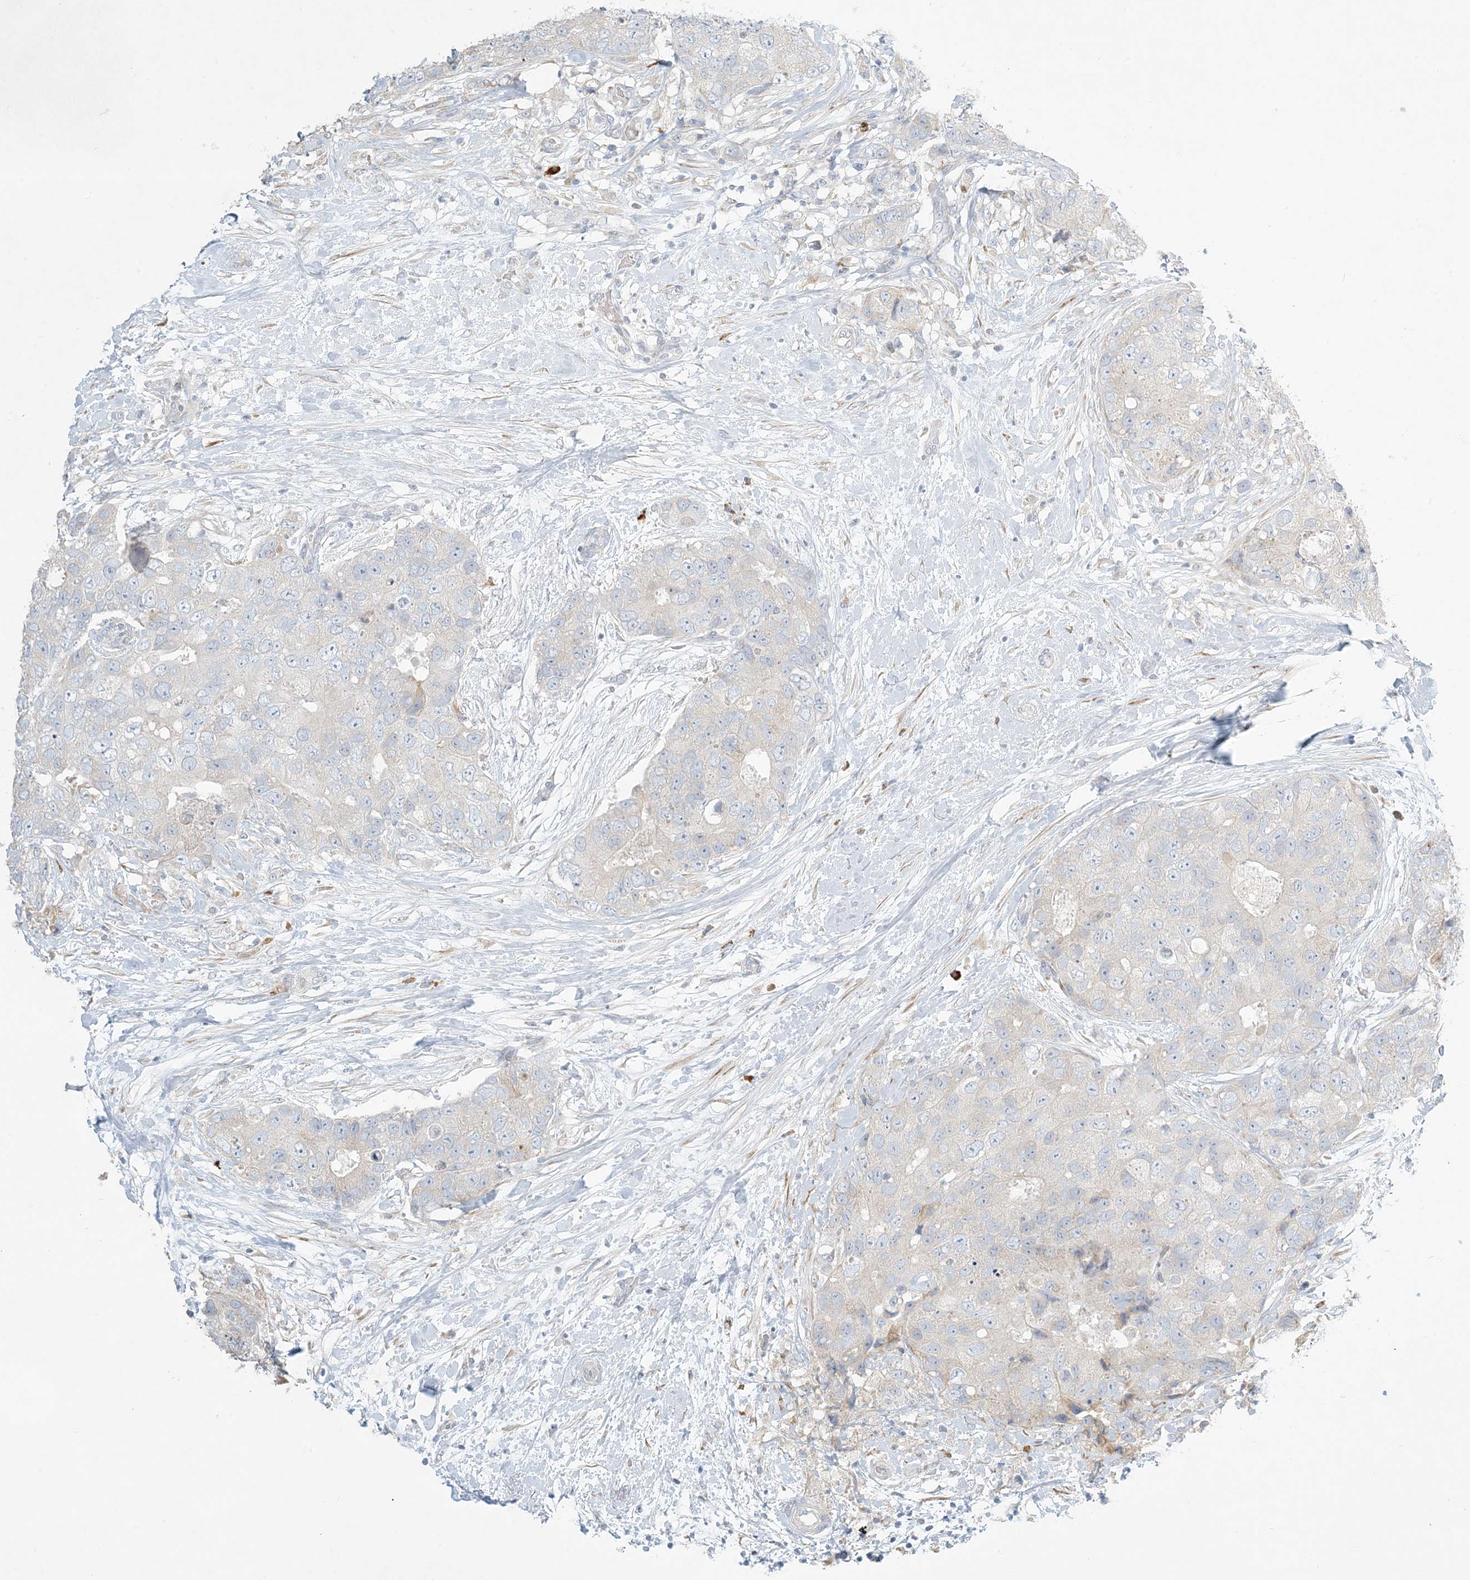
{"staining": {"intensity": "negative", "quantity": "none", "location": "none"}, "tissue": "breast cancer", "cell_type": "Tumor cells", "image_type": "cancer", "snomed": [{"axis": "morphology", "description": "Duct carcinoma"}, {"axis": "topography", "description": "Breast"}], "caption": "An immunohistochemistry (IHC) micrograph of breast cancer is shown. There is no staining in tumor cells of breast cancer.", "gene": "ZNF385D", "patient": {"sex": "female", "age": 62}}